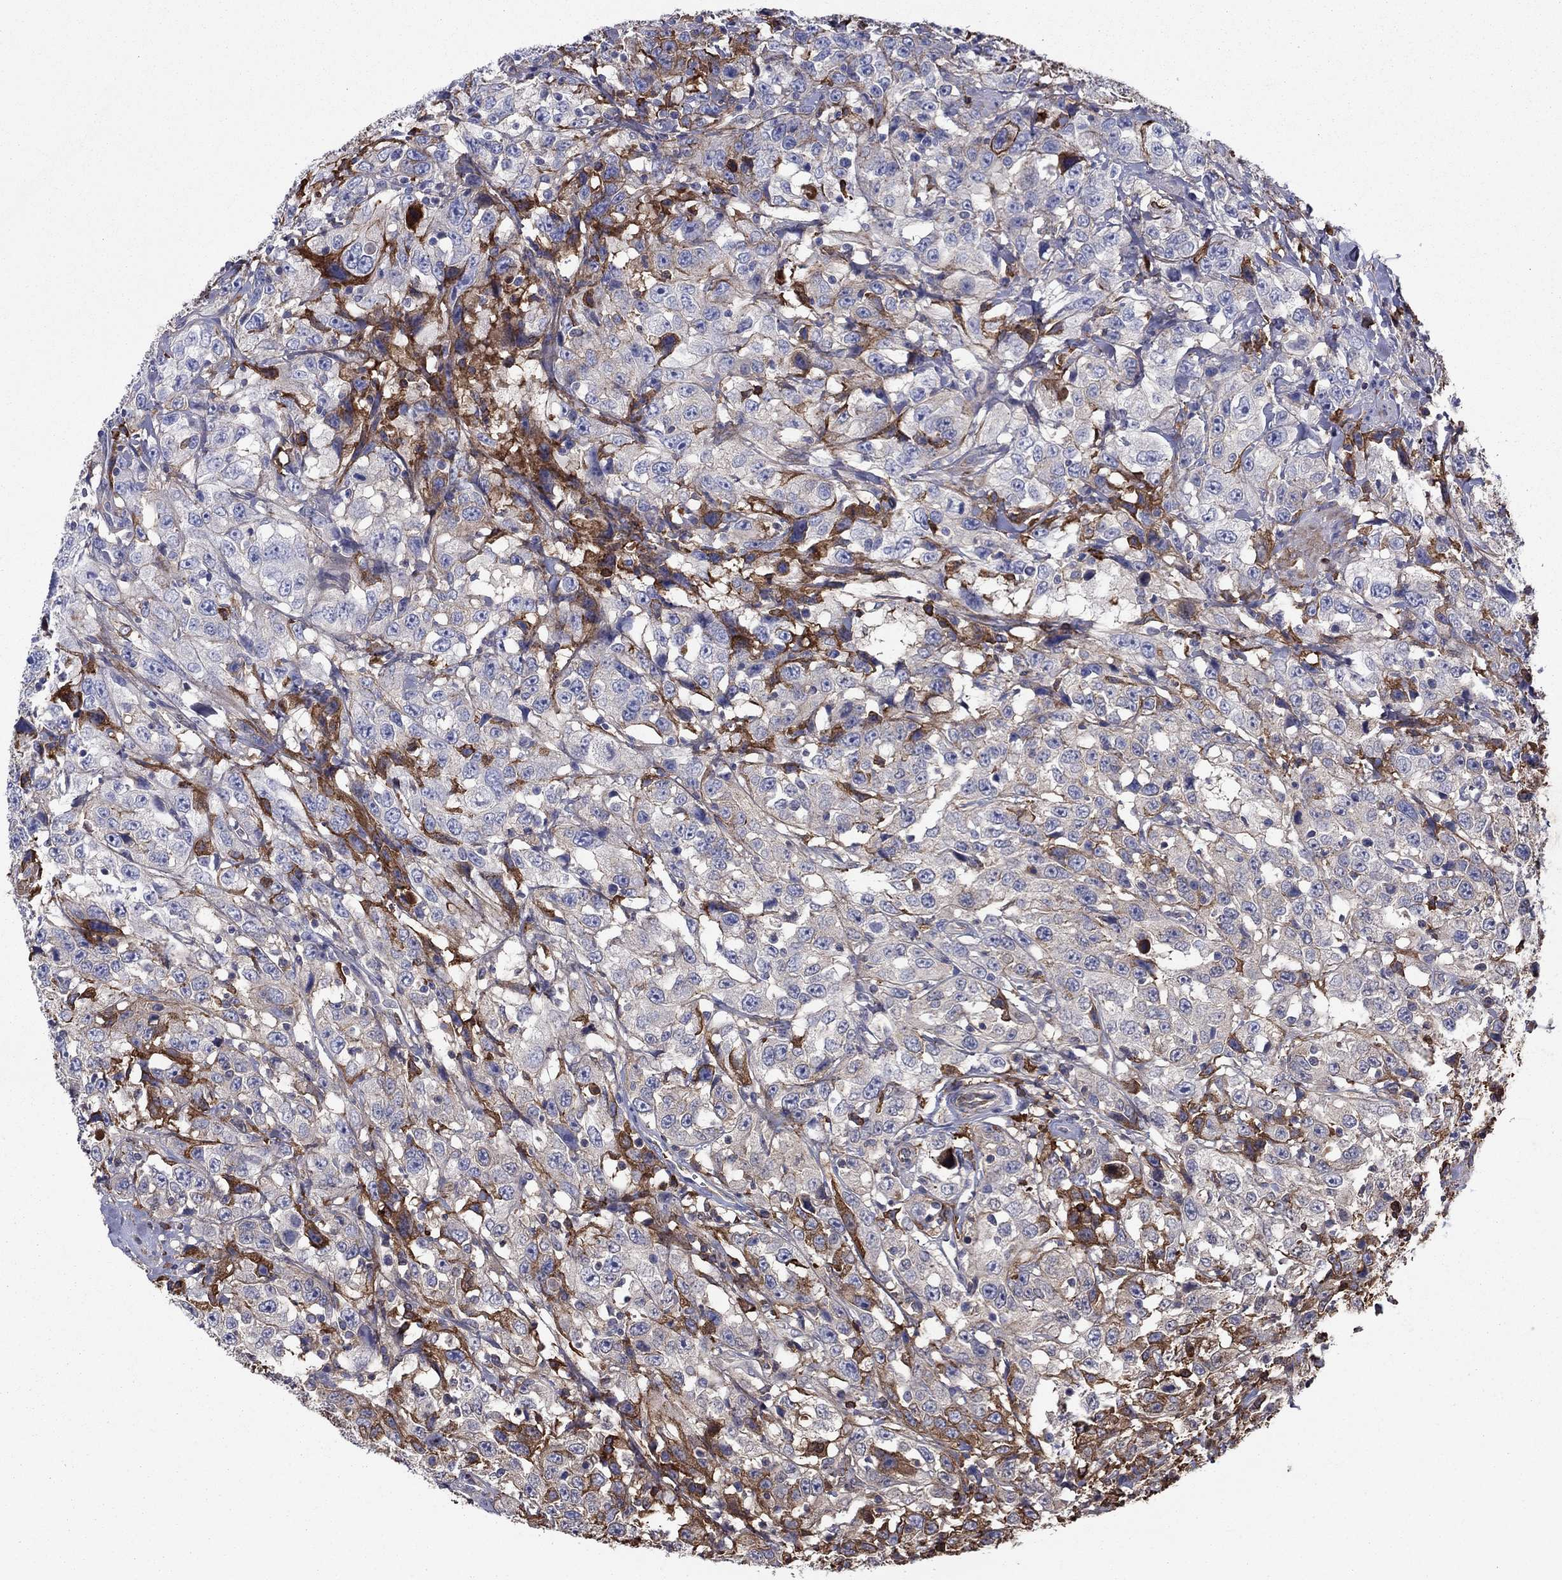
{"staining": {"intensity": "strong", "quantity": "<25%", "location": "cytoplasmic/membranous"}, "tissue": "urothelial cancer", "cell_type": "Tumor cells", "image_type": "cancer", "snomed": [{"axis": "morphology", "description": "Urothelial carcinoma, NOS"}, {"axis": "morphology", "description": "Urothelial carcinoma, High grade"}, {"axis": "topography", "description": "Urinary bladder"}], "caption": "Transitional cell carcinoma tissue reveals strong cytoplasmic/membranous positivity in about <25% of tumor cells", "gene": "HPX", "patient": {"sex": "female", "age": 73}}